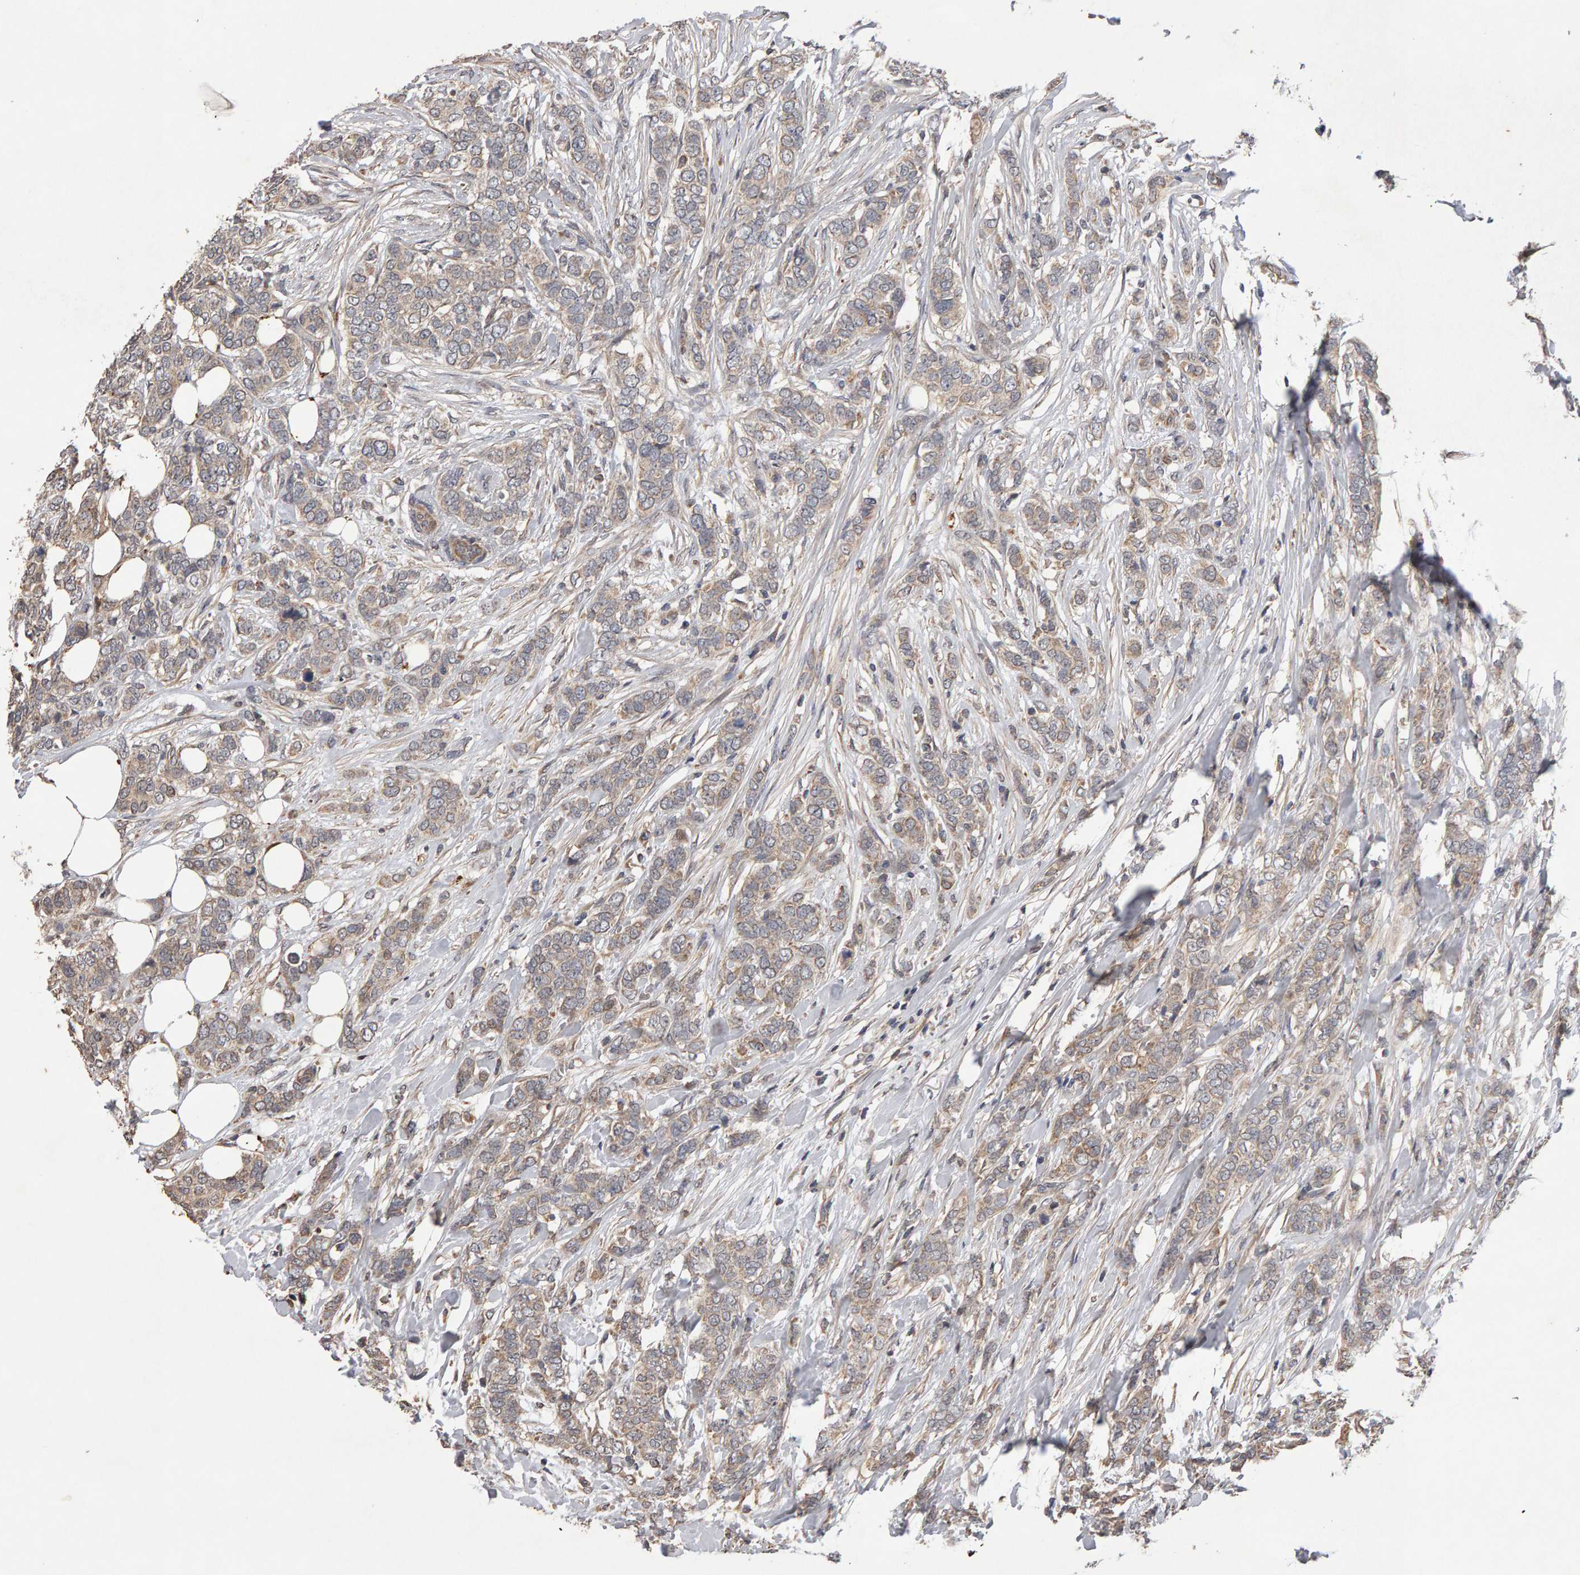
{"staining": {"intensity": "weak", "quantity": "25%-75%", "location": "cytoplasmic/membranous"}, "tissue": "breast cancer", "cell_type": "Tumor cells", "image_type": "cancer", "snomed": [{"axis": "morphology", "description": "Lobular carcinoma"}, {"axis": "topography", "description": "Skin"}, {"axis": "topography", "description": "Breast"}], "caption": "Lobular carcinoma (breast) stained for a protein displays weak cytoplasmic/membranous positivity in tumor cells. (brown staining indicates protein expression, while blue staining denotes nuclei).", "gene": "COASY", "patient": {"sex": "female", "age": 46}}